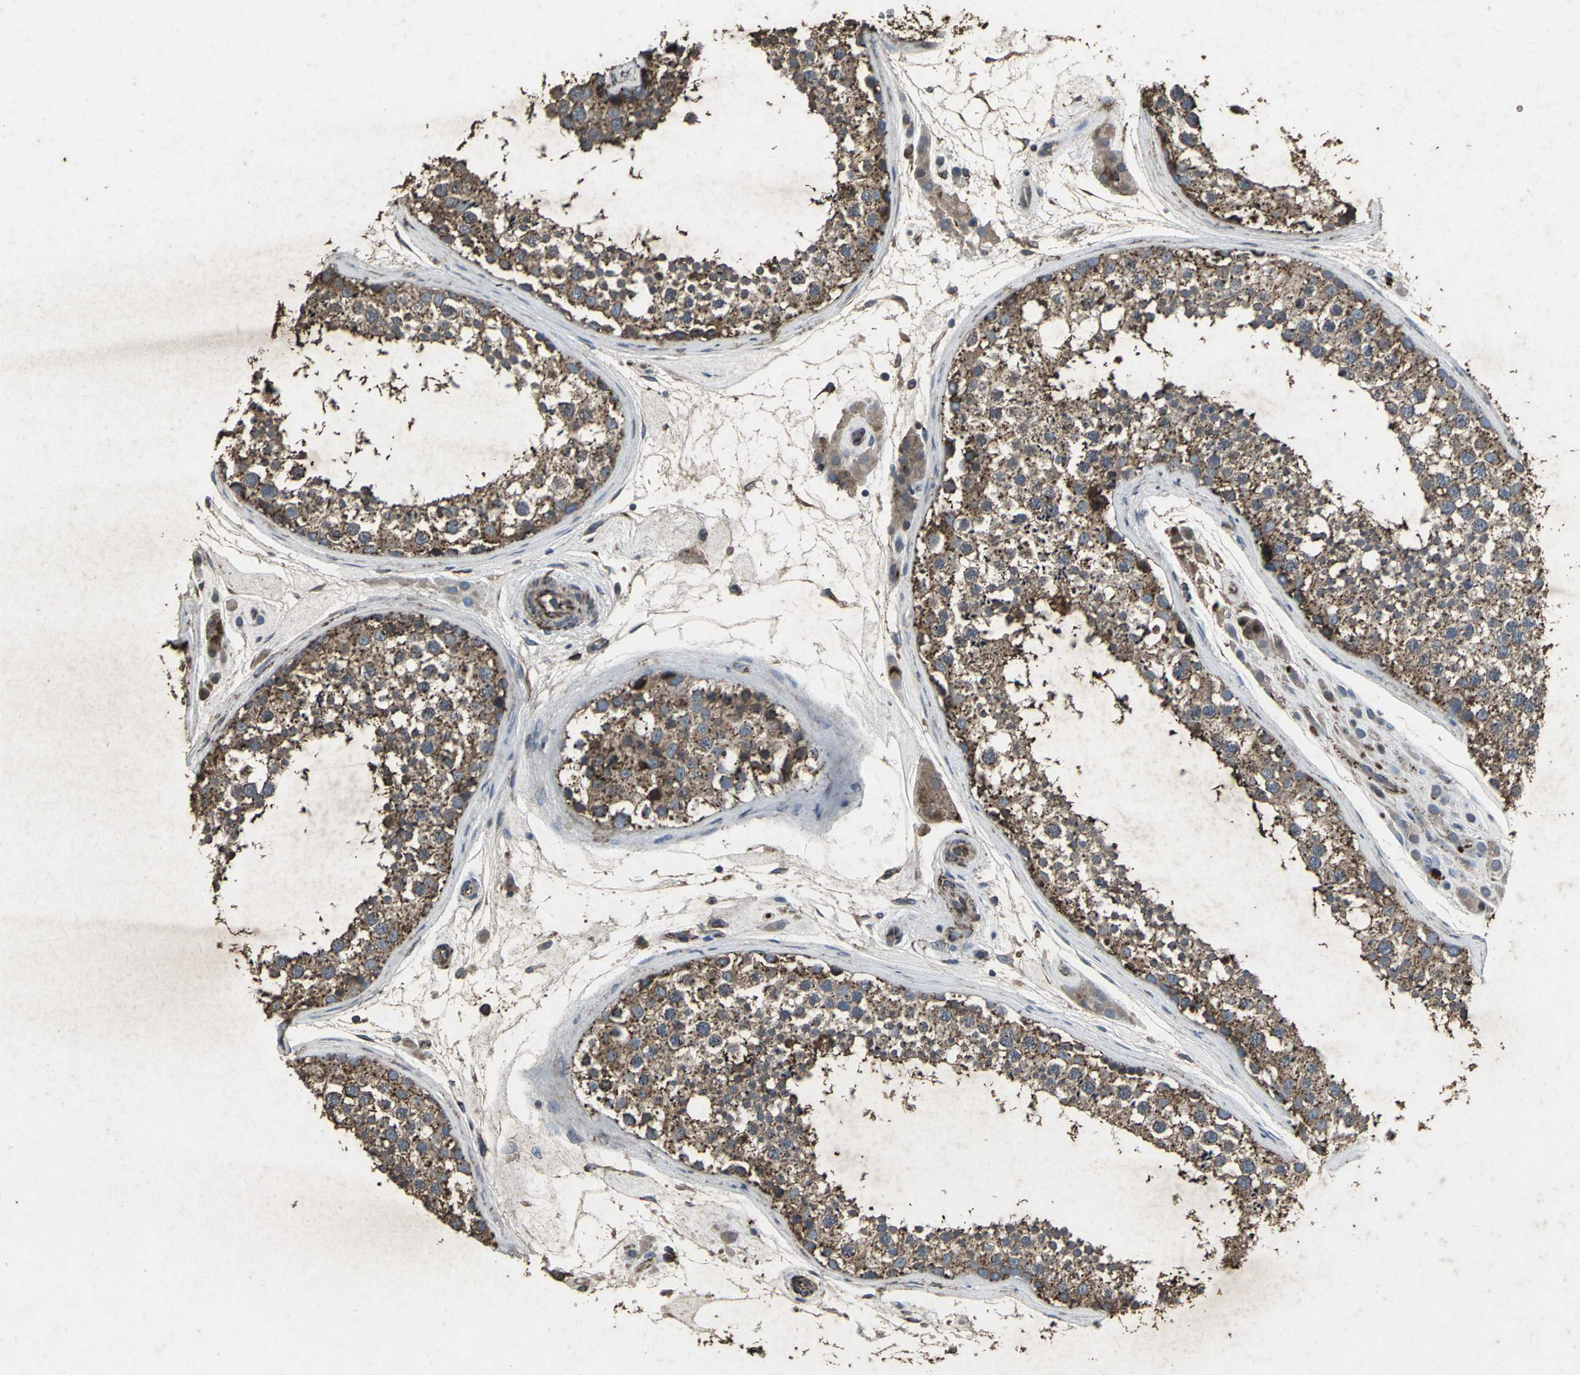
{"staining": {"intensity": "strong", "quantity": ">75%", "location": "cytoplasmic/membranous"}, "tissue": "testis", "cell_type": "Cells in seminiferous ducts", "image_type": "normal", "snomed": [{"axis": "morphology", "description": "Normal tissue, NOS"}, {"axis": "topography", "description": "Testis"}], "caption": "This image exhibits normal testis stained with immunohistochemistry to label a protein in brown. The cytoplasmic/membranous of cells in seminiferous ducts show strong positivity for the protein. Nuclei are counter-stained blue.", "gene": "CCR9", "patient": {"sex": "male", "age": 46}}